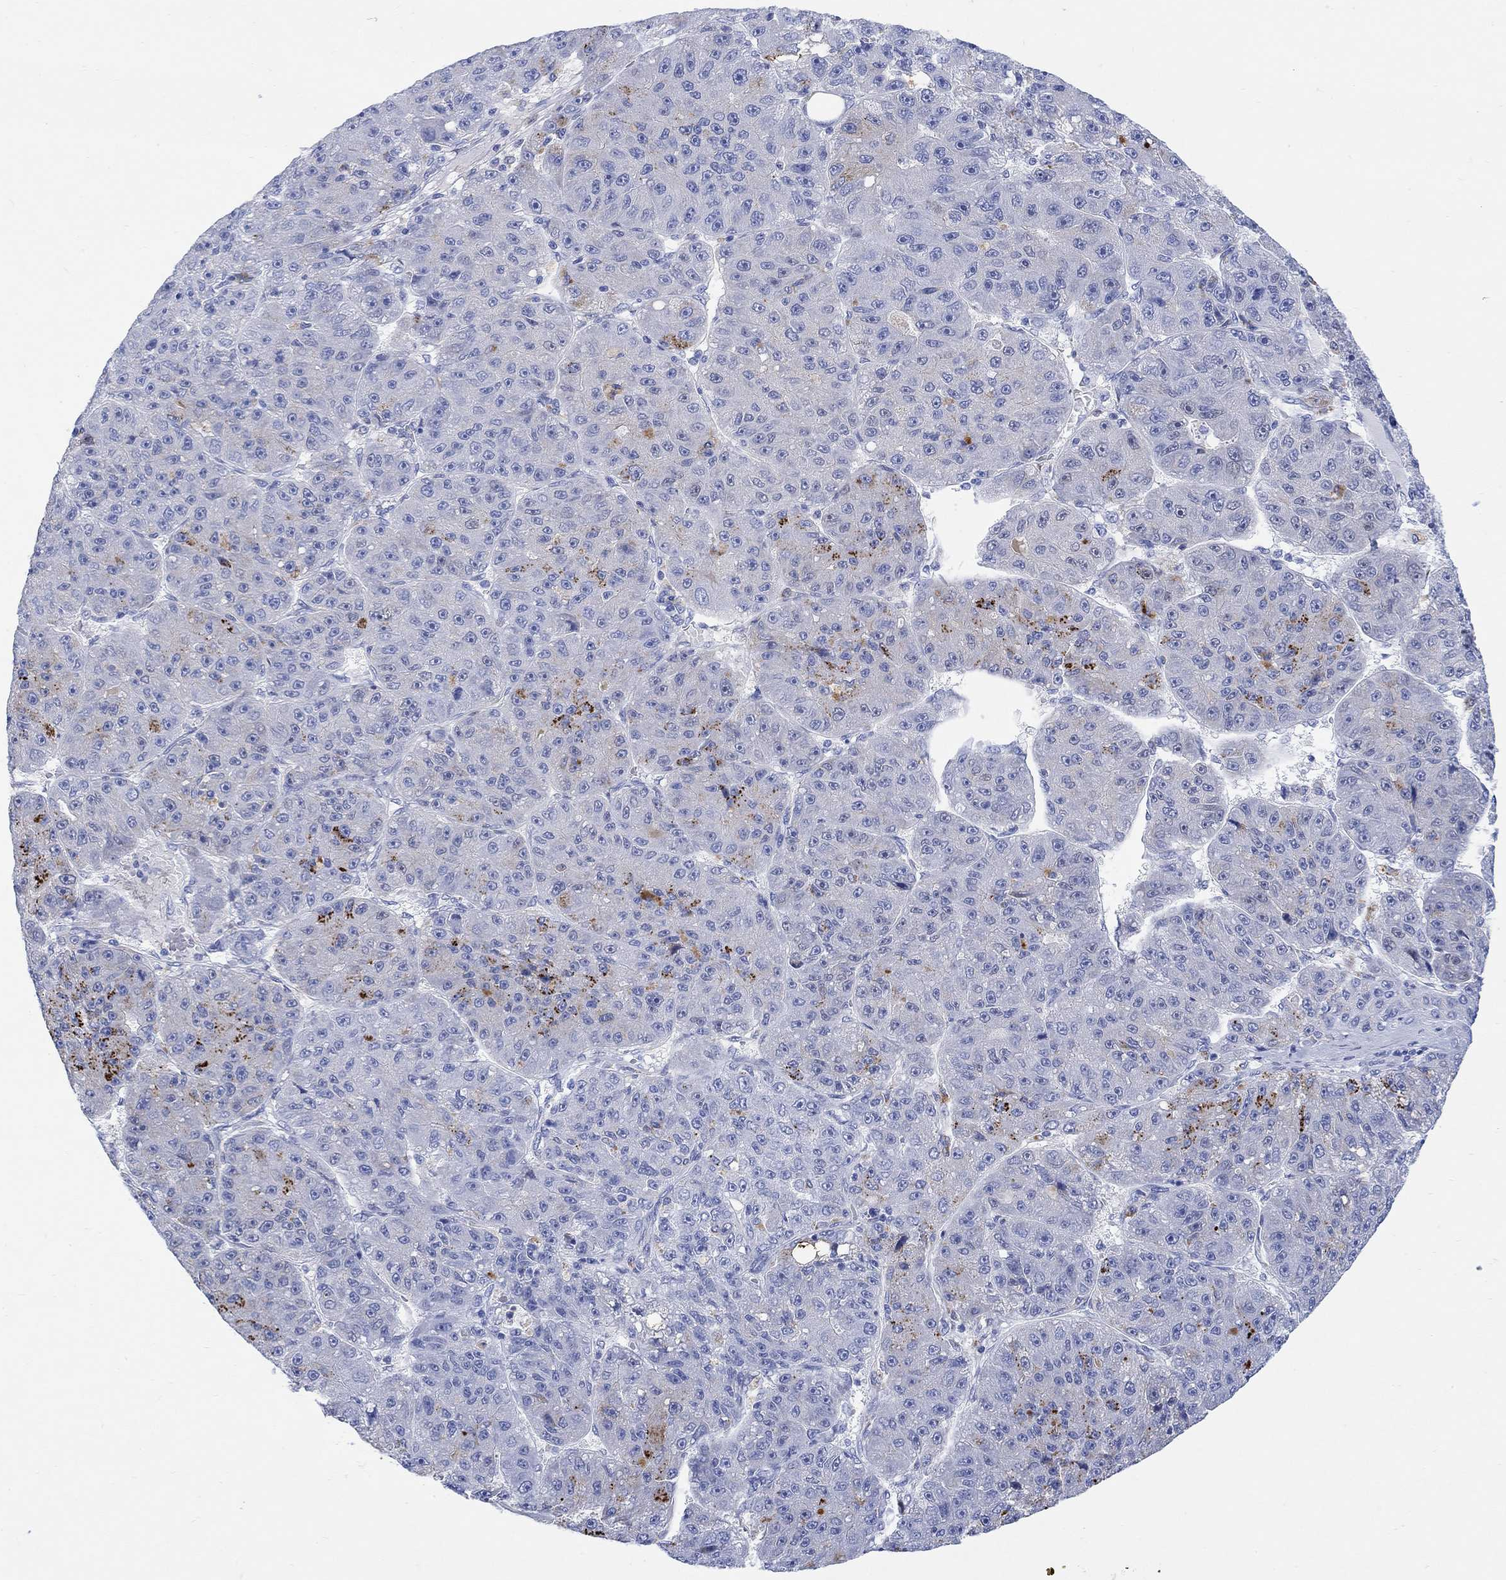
{"staining": {"intensity": "negative", "quantity": "none", "location": "none"}, "tissue": "liver cancer", "cell_type": "Tumor cells", "image_type": "cancer", "snomed": [{"axis": "morphology", "description": "Carcinoma, Hepatocellular, NOS"}, {"axis": "topography", "description": "Liver"}], "caption": "DAB (3,3'-diaminobenzidine) immunohistochemical staining of human liver hepatocellular carcinoma exhibits no significant positivity in tumor cells.", "gene": "MYL1", "patient": {"sex": "male", "age": 67}}